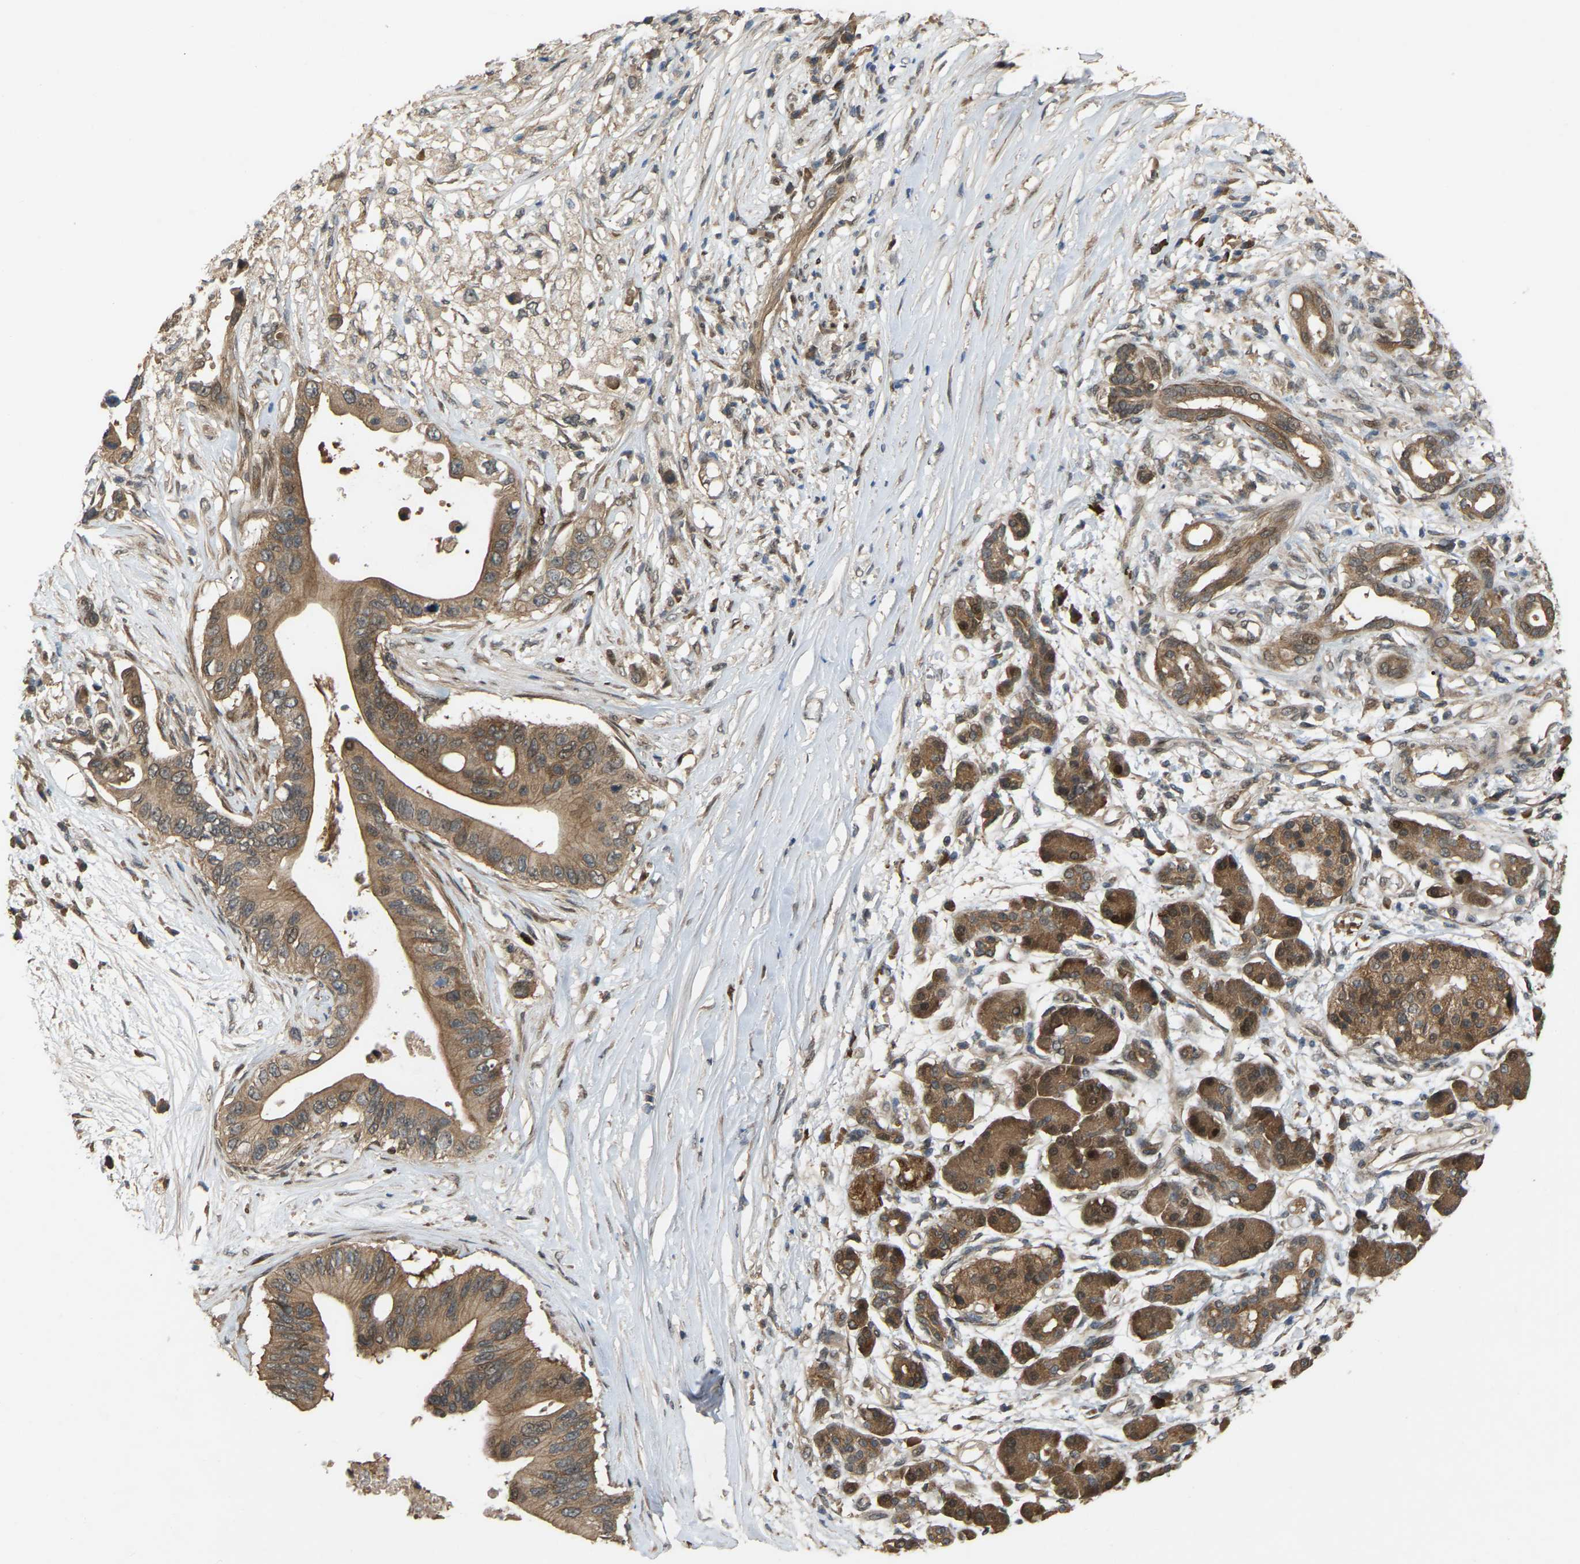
{"staining": {"intensity": "moderate", "quantity": ">75%", "location": "cytoplasmic/membranous"}, "tissue": "pancreatic cancer", "cell_type": "Tumor cells", "image_type": "cancer", "snomed": [{"axis": "morphology", "description": "Adenocarcinoma, NOS"}, {"axis": "topography", "description": "Pancreas"}], "caption": "Immunohistochemistry of pancreatic adenocarcinoma shows medium levels of moderate cytoplasmic/membranous expression in about >75% of tumor cells.", "gene": "CROT", "patient": {"sex": "male", "age": 77}}